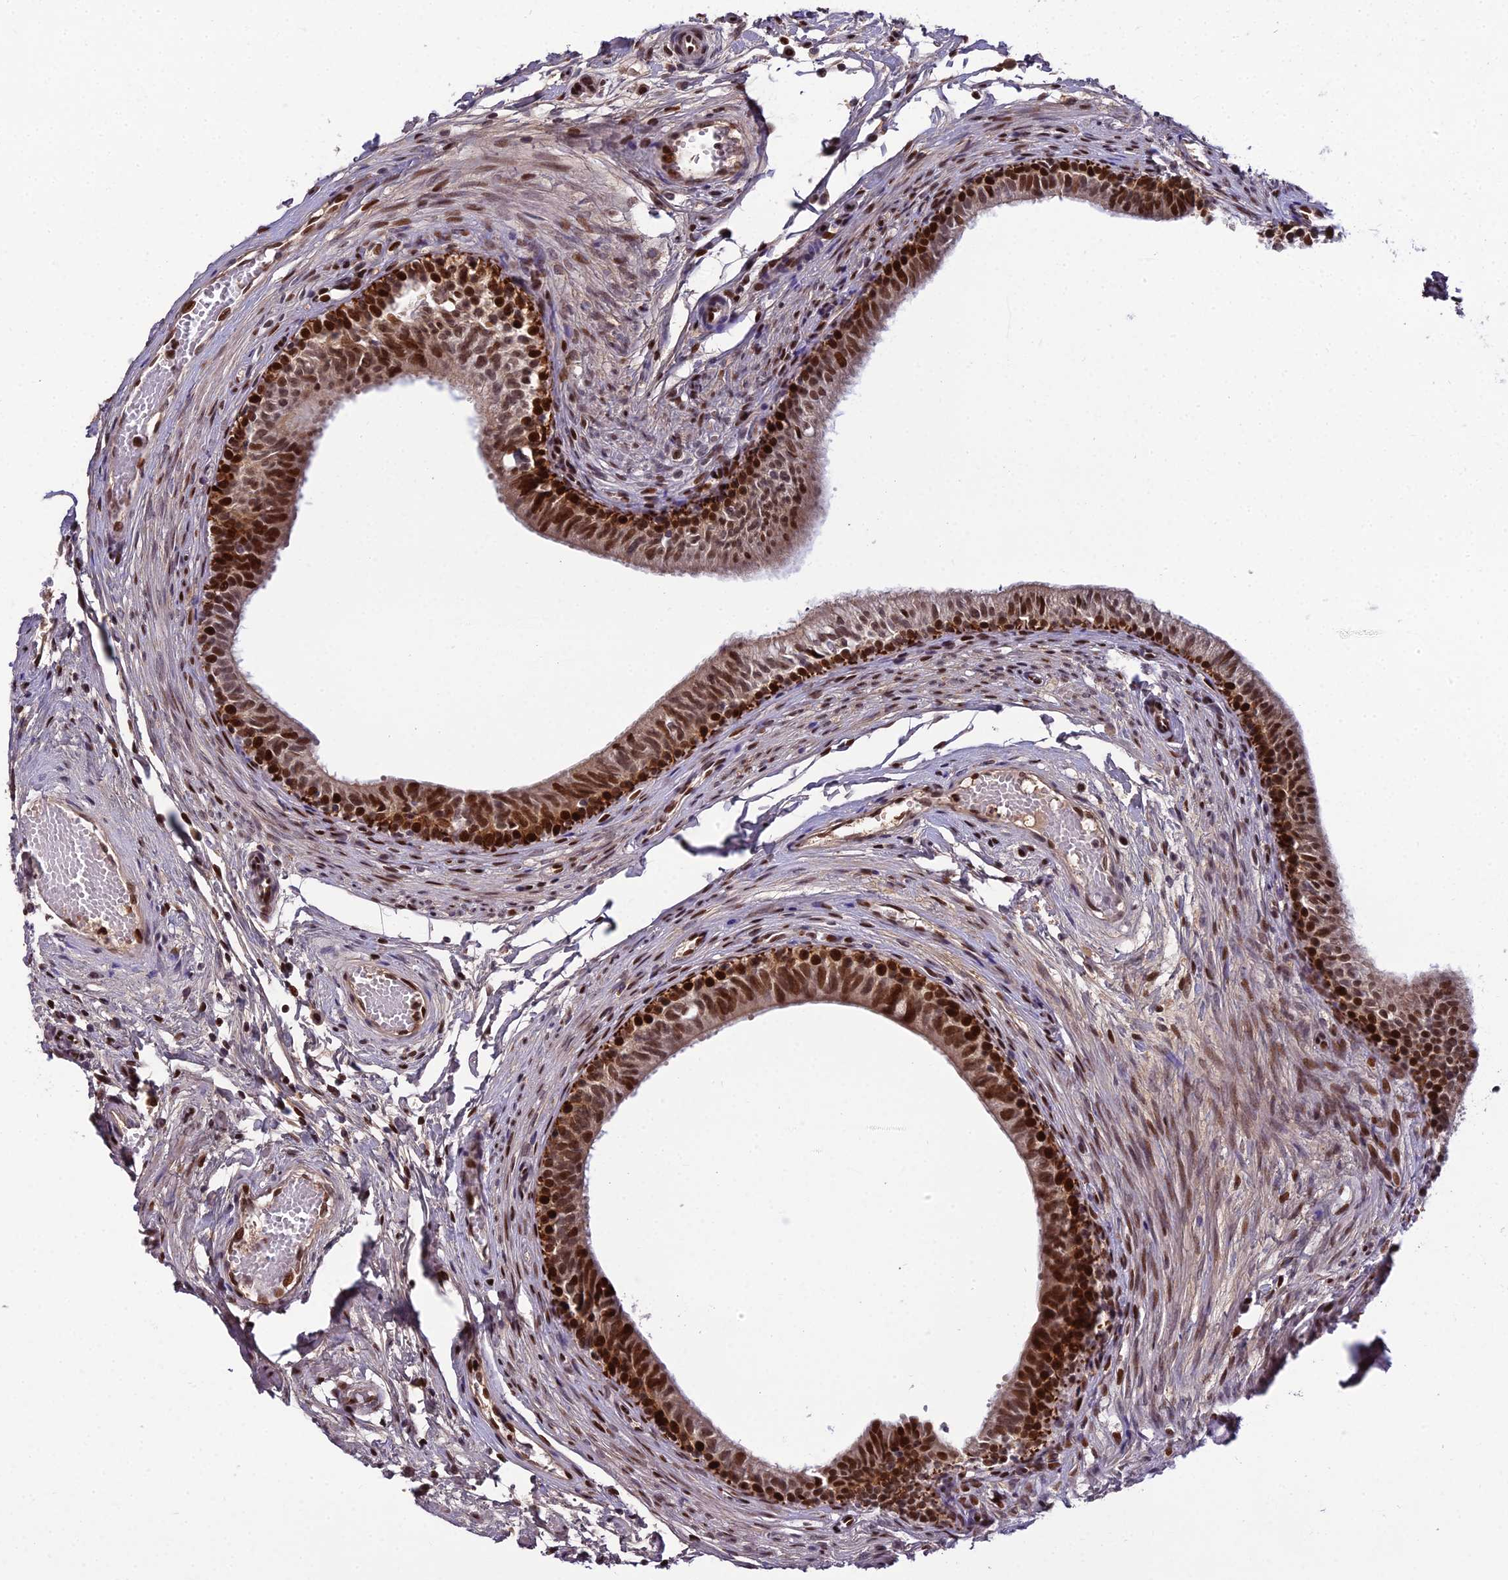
{"staining": {"intensity": "strong", "quantity": "25%-75%", "location": "nuclear"}, "tissue": "epididymis", "cell_type": "Glandular cells", "image_type": "normal", "snomed": [{"axis": "morphology", "description": "Normal tissue, NOS"}, {"axis": "topography", "description": "Epididymis, spermatic cord, NOS"}], "caption": "Immunohistochemistry (IHC) image of benign human epididymis stained for a protein (brown), which demonstrates high levels of strong nuclear staining in about 25%-75% of glandular cells.", "gene": "ZNF707", "patient": {"sex": "male", "age": 22}}